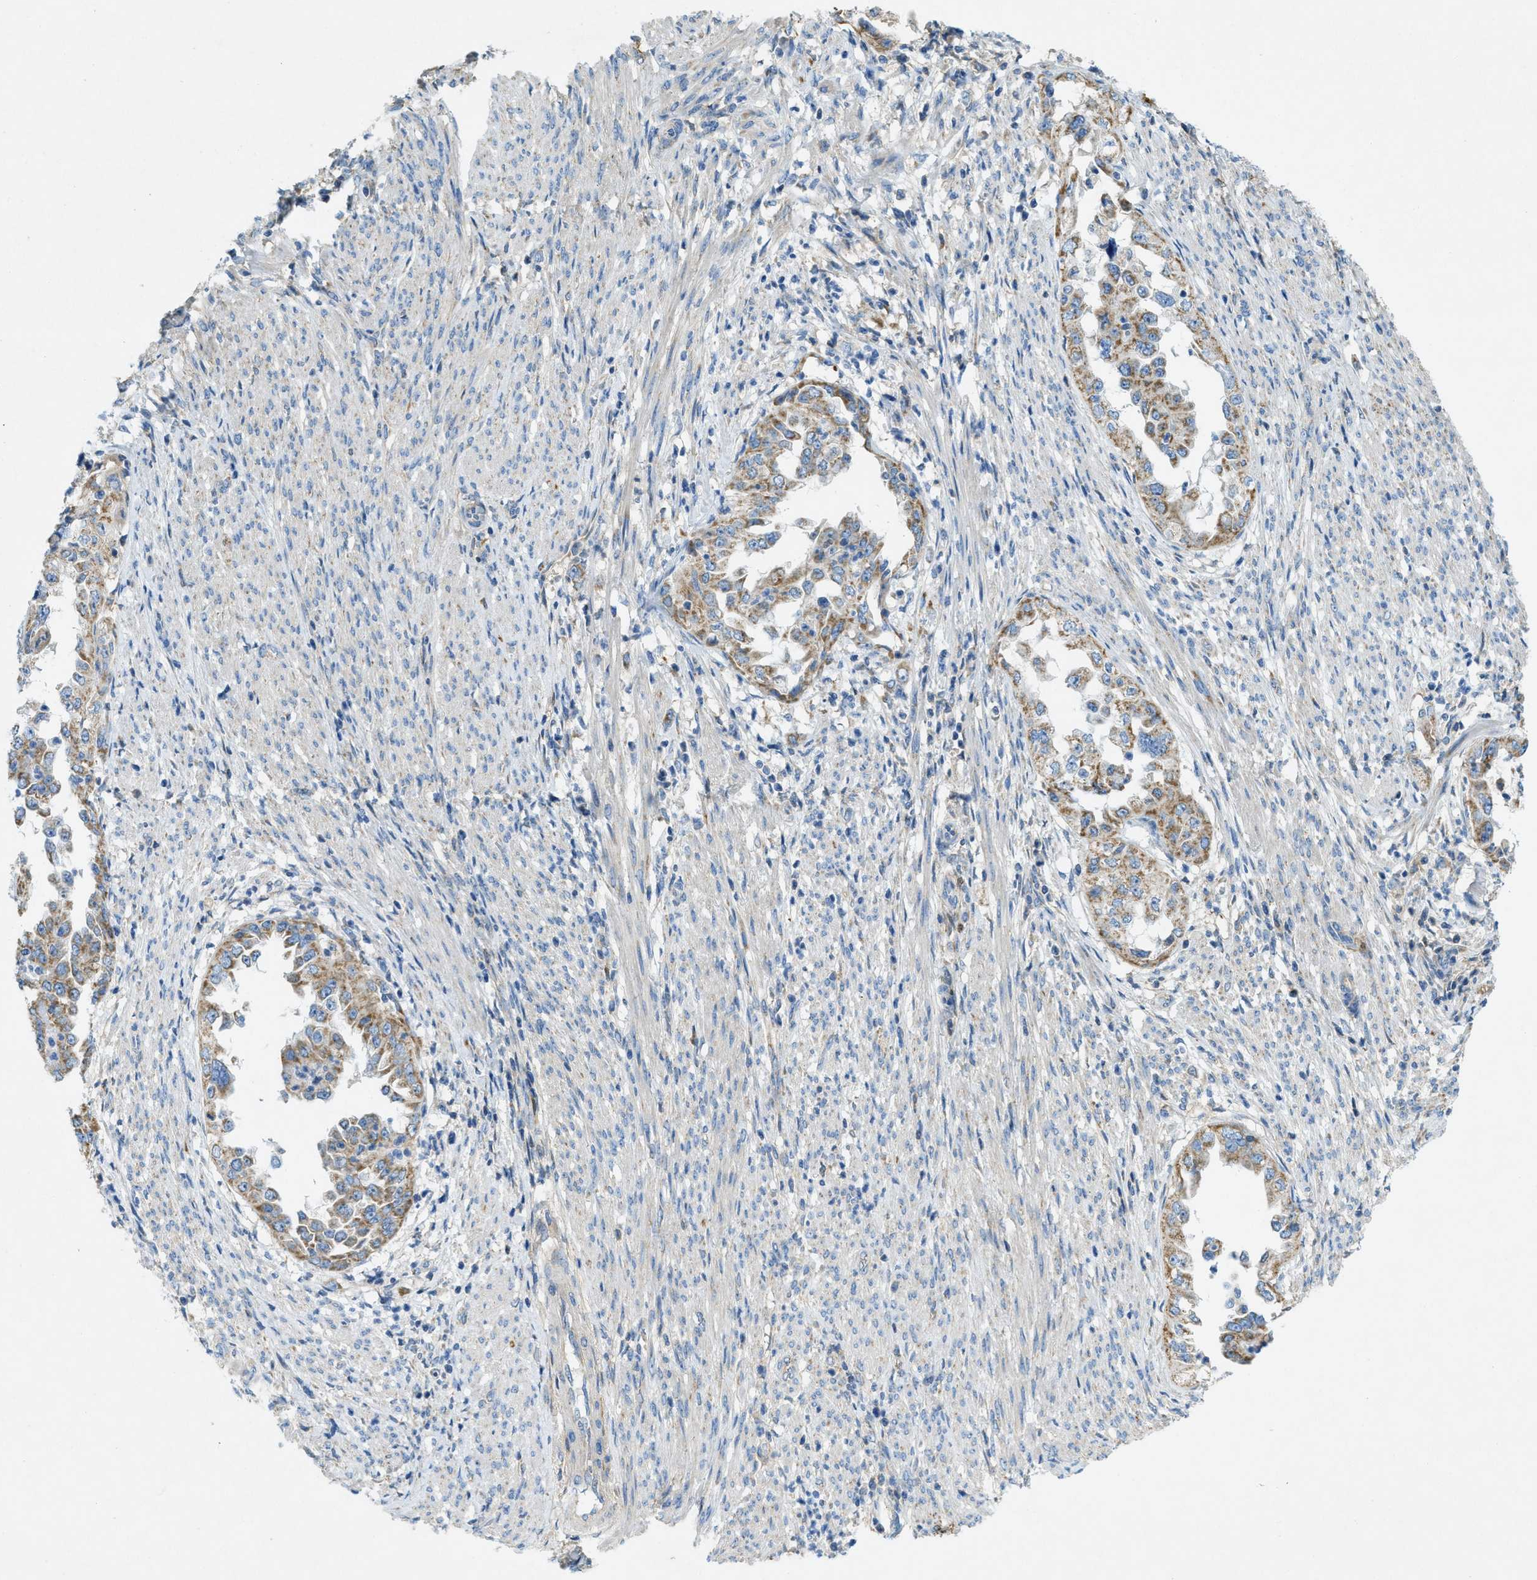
{"staining": {"intensity": "moderate", "quantity": ">75%", "location": "cytoplasmic/membranous"}, "tissue": "endometrial cancer", "cell_type": "Tumor cells", "image_type": "cancer", "snomed": [{"axis": "morphology", "description": "Adenocarcinoma, NOS"}, {"axis": "topography", "description": "Endometrium"}], "caption": "Brown immunohistochemical staining in human endometrial cancer (adenocarcinoma) shows moderate cytoplasmic/membranous staining in about >75% of tumor cells. (brown staining indicates protein expression, while blue staining denotes nuclei).", "gene": "CYGB", "patient": {"sex": "female", "age": 85}}